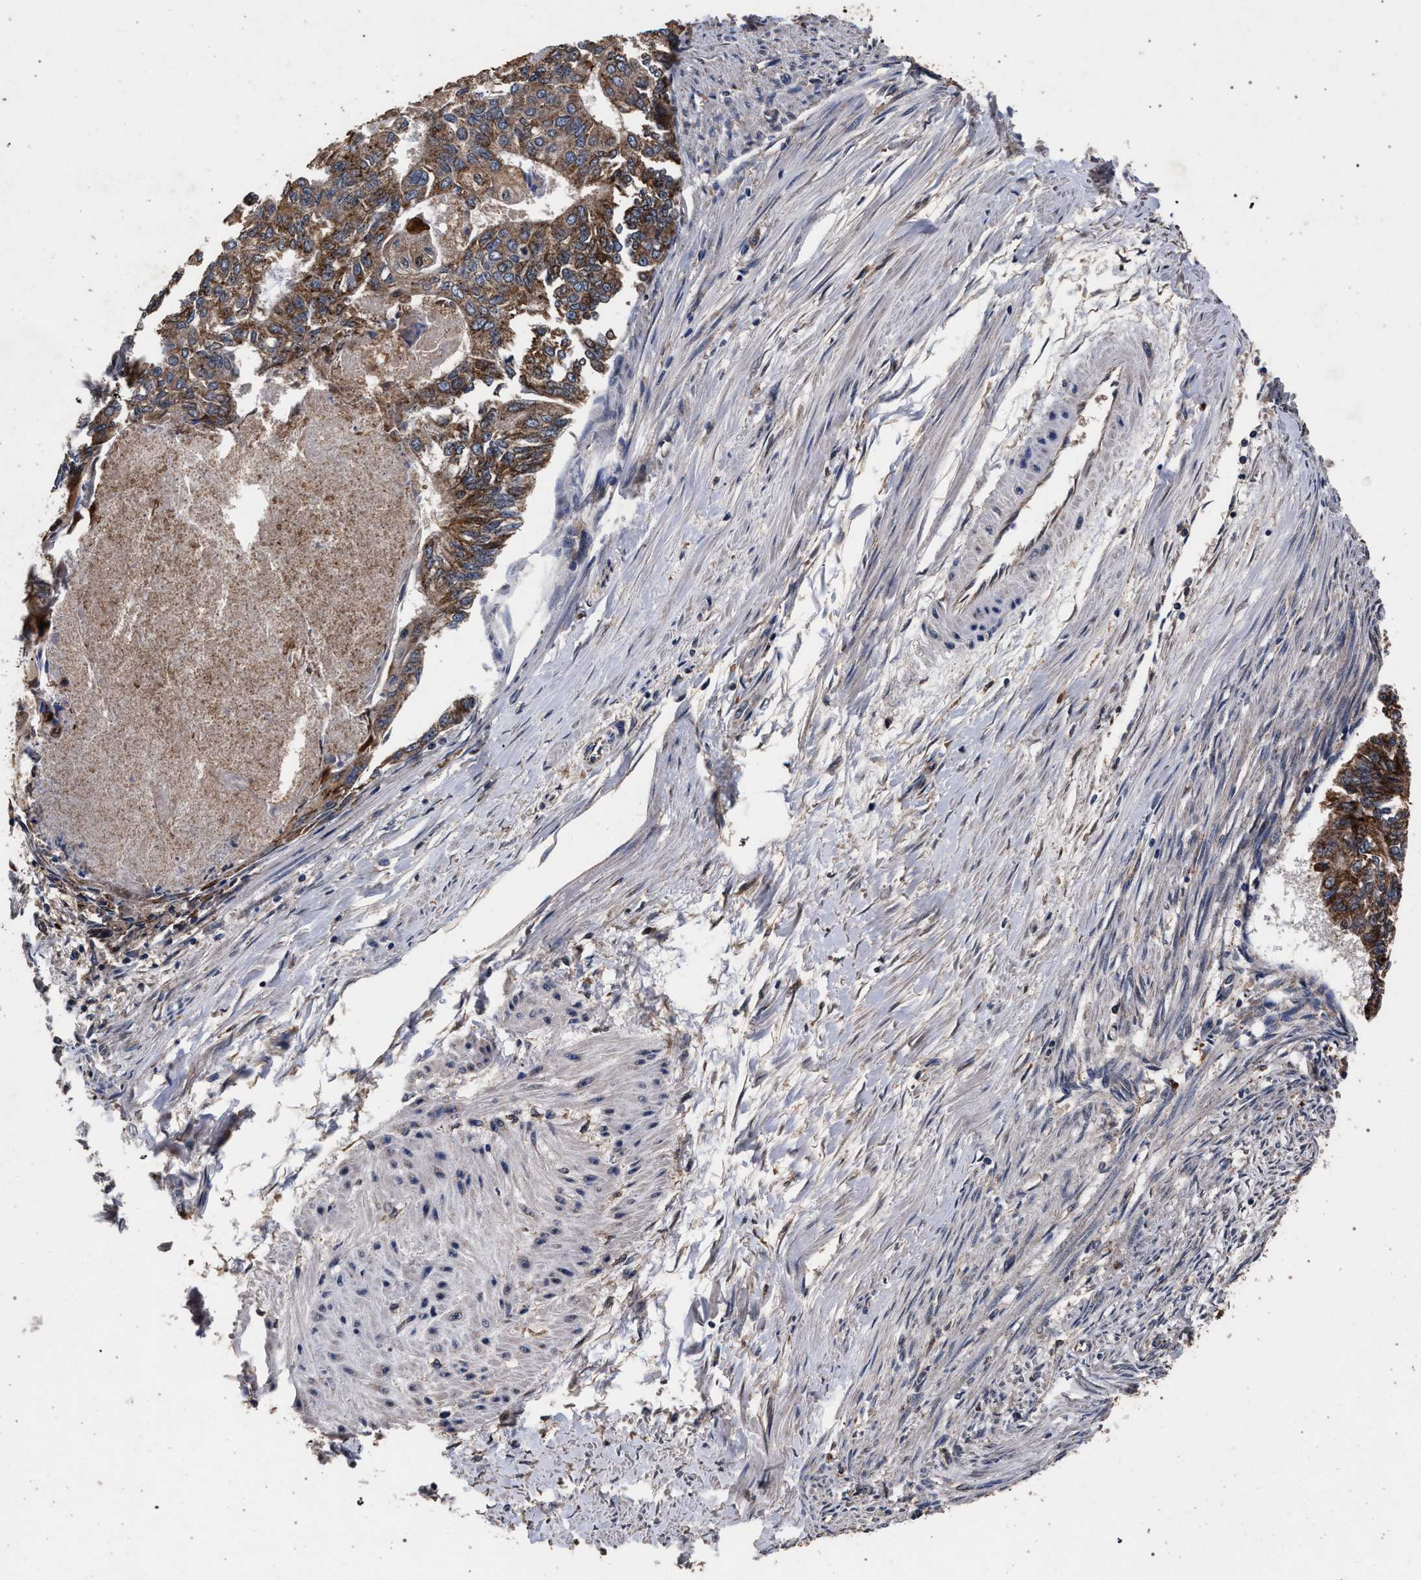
{"staining": {"intensity": "moderate", "quantity": ">75%", "location": "cytoplasmic/membranous"}, "tissue": "endometrial cancer", "cell_type": "Tumor cells", "image_type": "cancer", "snomed": [{"axis": "morphology", "description": "Adenocarcinoma, NOS"}, {"axis": "topography", "description": "Endometrium"}], "caption": "A medium amount of moderate cytoplasmic/membranous expression is seen in approximately >75% of tumor cells in endometrial cancer (adenocarcinoma) tissue. (brown staining indicates protein expression, while blue staining denotes nuclei).", "gene": "ACOX1", "patient": {"sex": "female", "age": 32}}